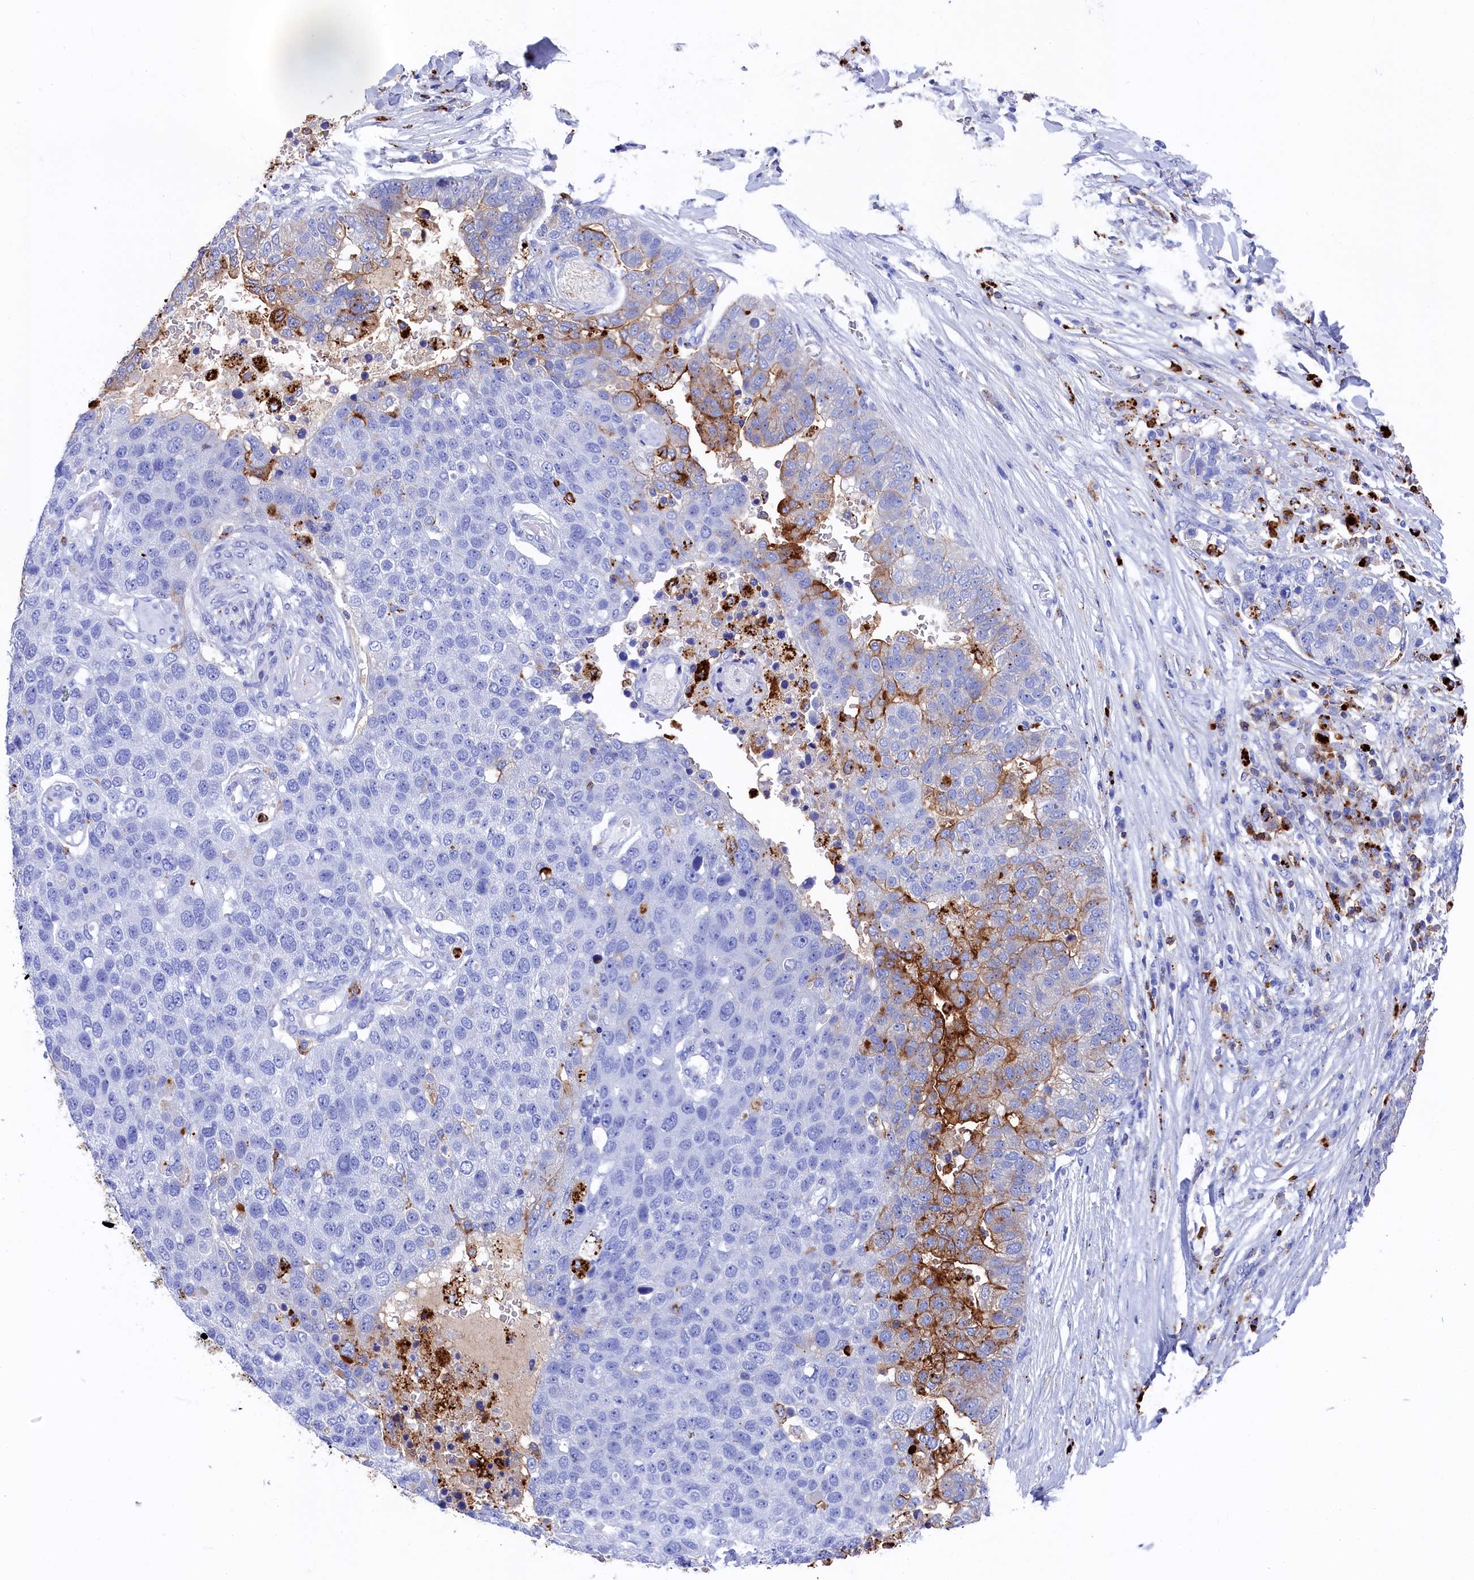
{"staining": {"intensity": "moderate", "quantity": "<25%", "location": "cytoplasmic/membranous"}, "tissue": "pancreatic cancer", "cell_type": "Tumor cells", "image_type": "cancer", "snomed": [{"axis": "morphology", "description": "Adenocarcinoma, NOS"}, {"axis": "topography", "description": "Pancreas"}], "caption": "Moderate cytoplasmic/membranous positivity is present in approximately <25% of tumor cells in pancreatic cancer (adenocarcinoma). (DAB IHC with brightfield microscopy, high magnification).", "gene": "PLAC8", "patient": {"sex": "female", "age": 61}}